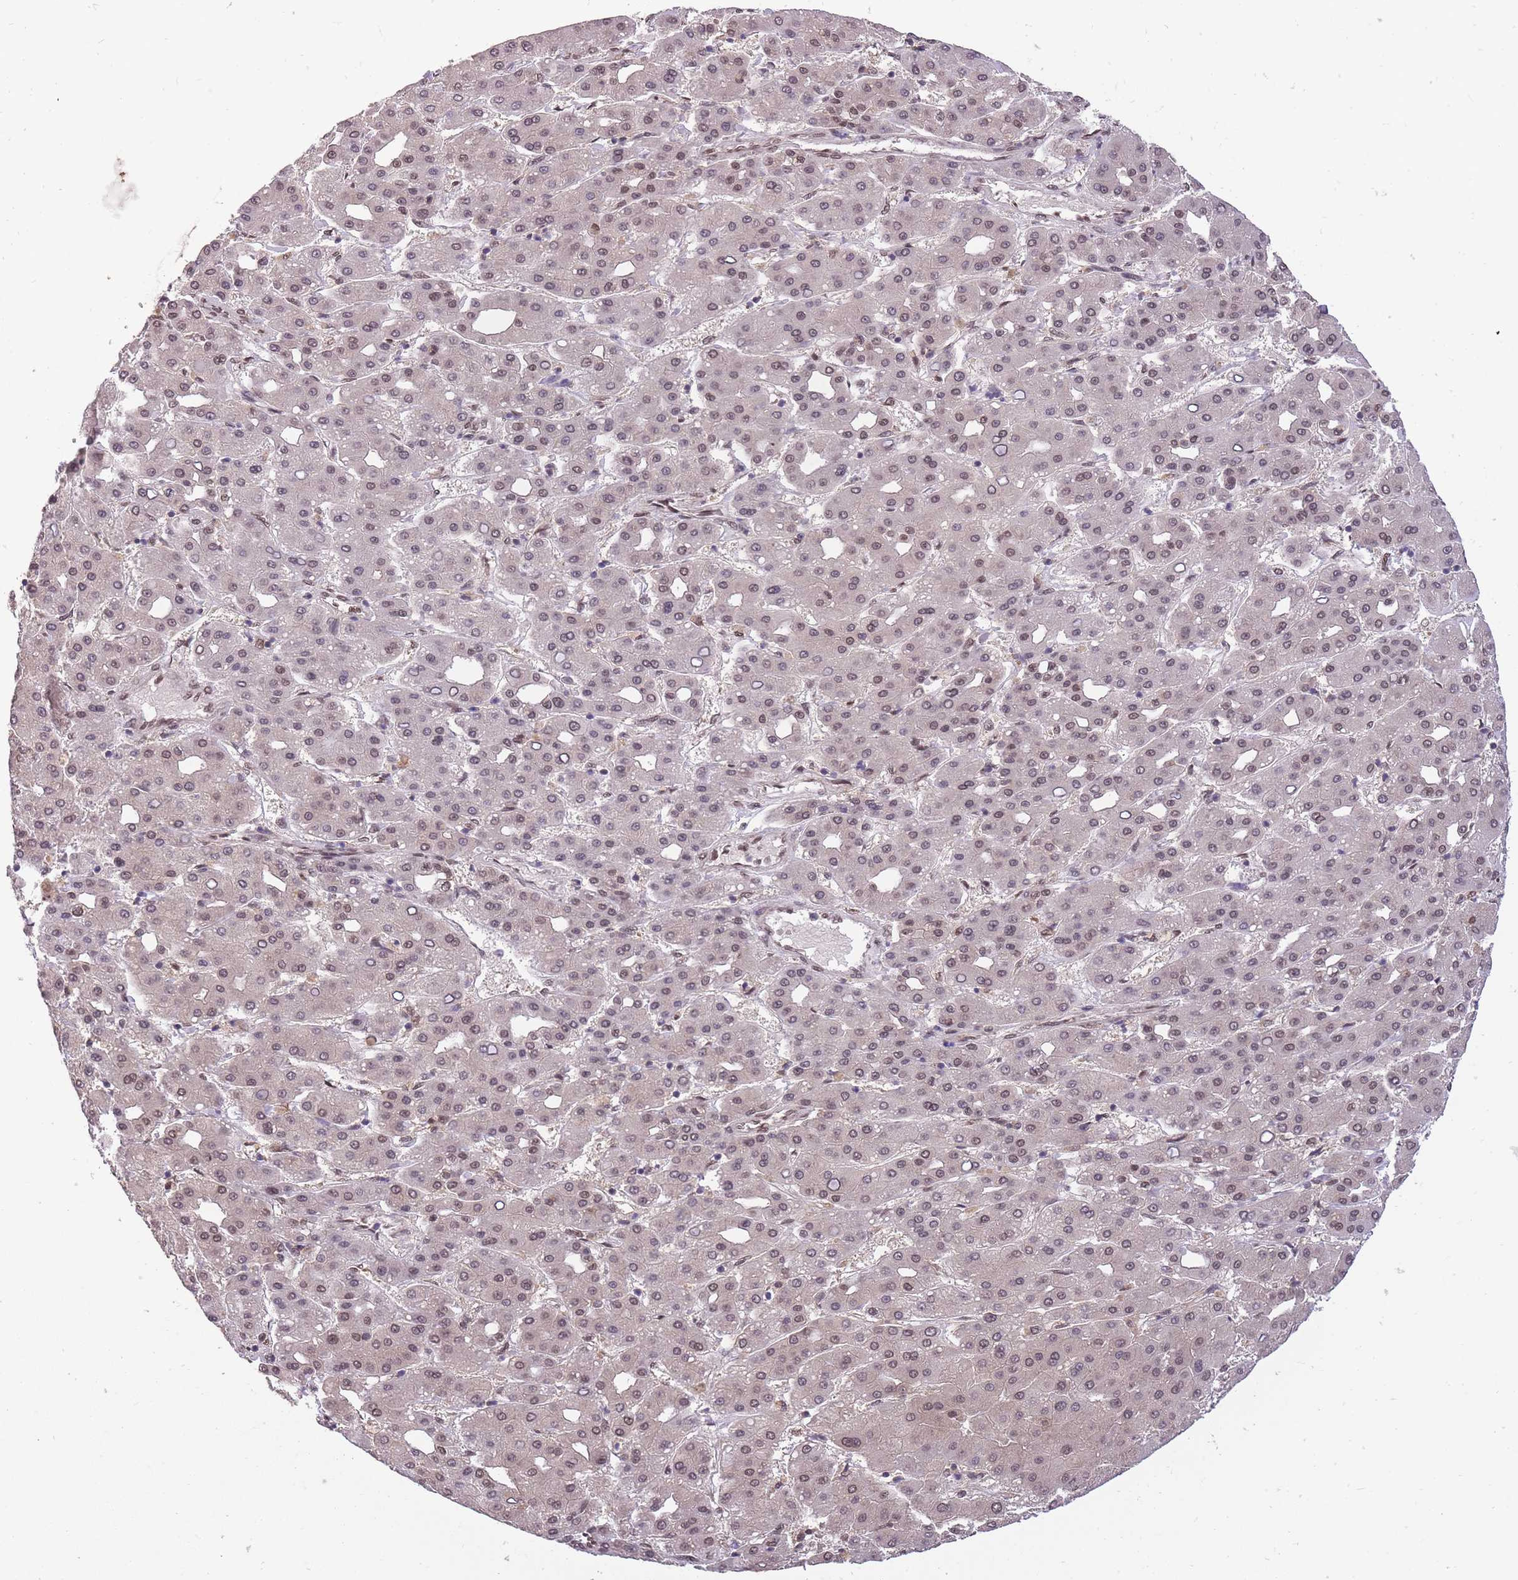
{"staining": {"intensity": "weak", "quantity": ">75%", "location": "nuclear"}, "tissue": "liver cancer", "cell_type": "Tumor cells", "image_type": "cancer", "snomed": [{"axis": "morphology", "description": "Carcinoma, Hepatocellular, NOS"}, {"axis": "topography", "description": "Liver"}], "caption": "Protein expression by immunohistochemistry (IHC) shows weak nuclear staining in about >75% of tumor cells in liver cancer.", "gene": "CDIP1", "patient": {"sex": "male", "age": 65}}